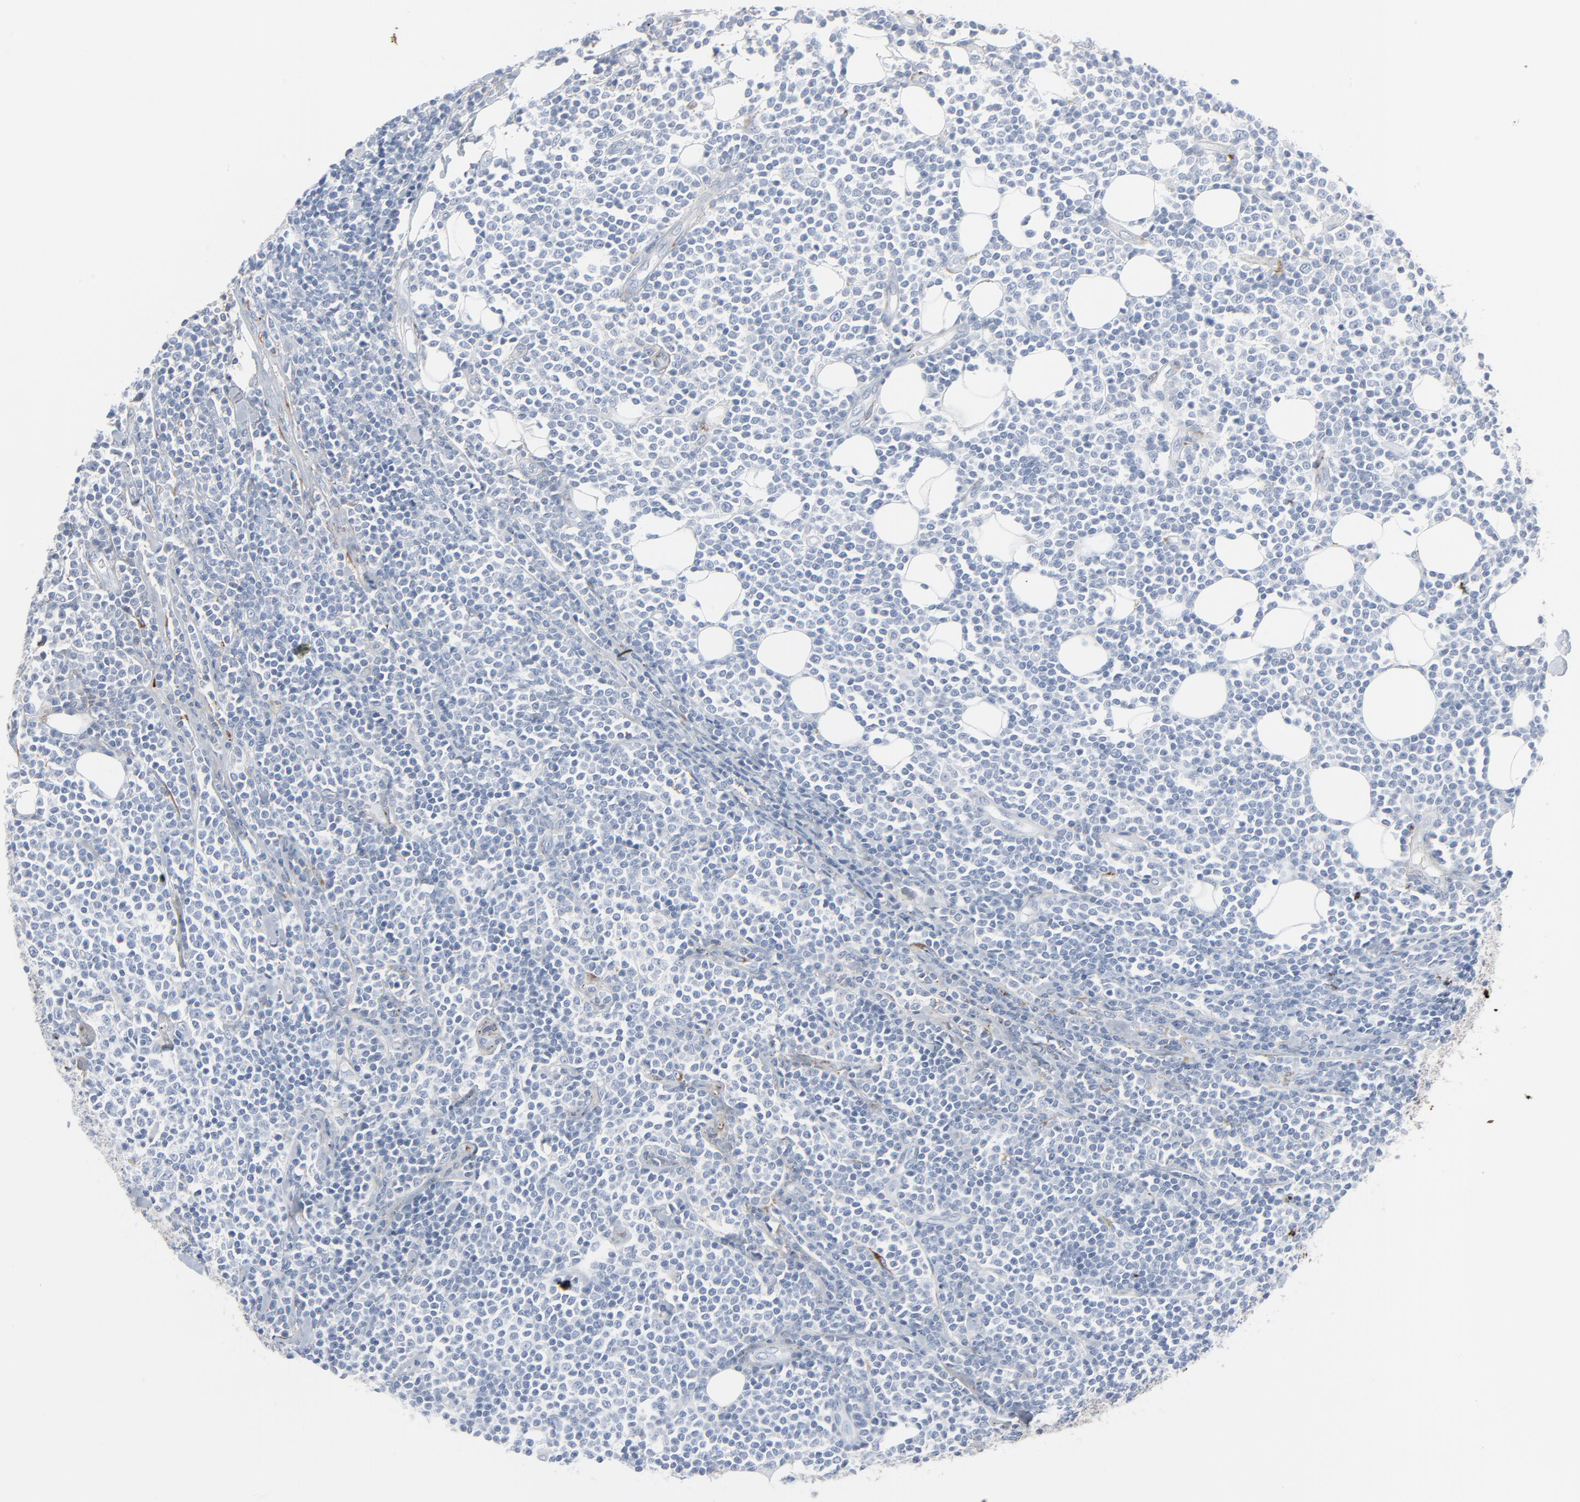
{"staining": {"intensity": "negative", "quantity": "none", "location": "none"}, "tissue": "lymphoma", "cell_type": "Tumor cells", "image_type": "cancer", "snomed": [{"axis": "morphology", "description": "Malignant lymphoma, non-Hodgkin's type, Low grade"}, {"axis": "topography", "description": "Soft tissue"}], "caption": "Tumor cells are negative for brown protein staining in lymphoma.", "gene": "BGN", "patient": {"sex": "male", "age": 92}}